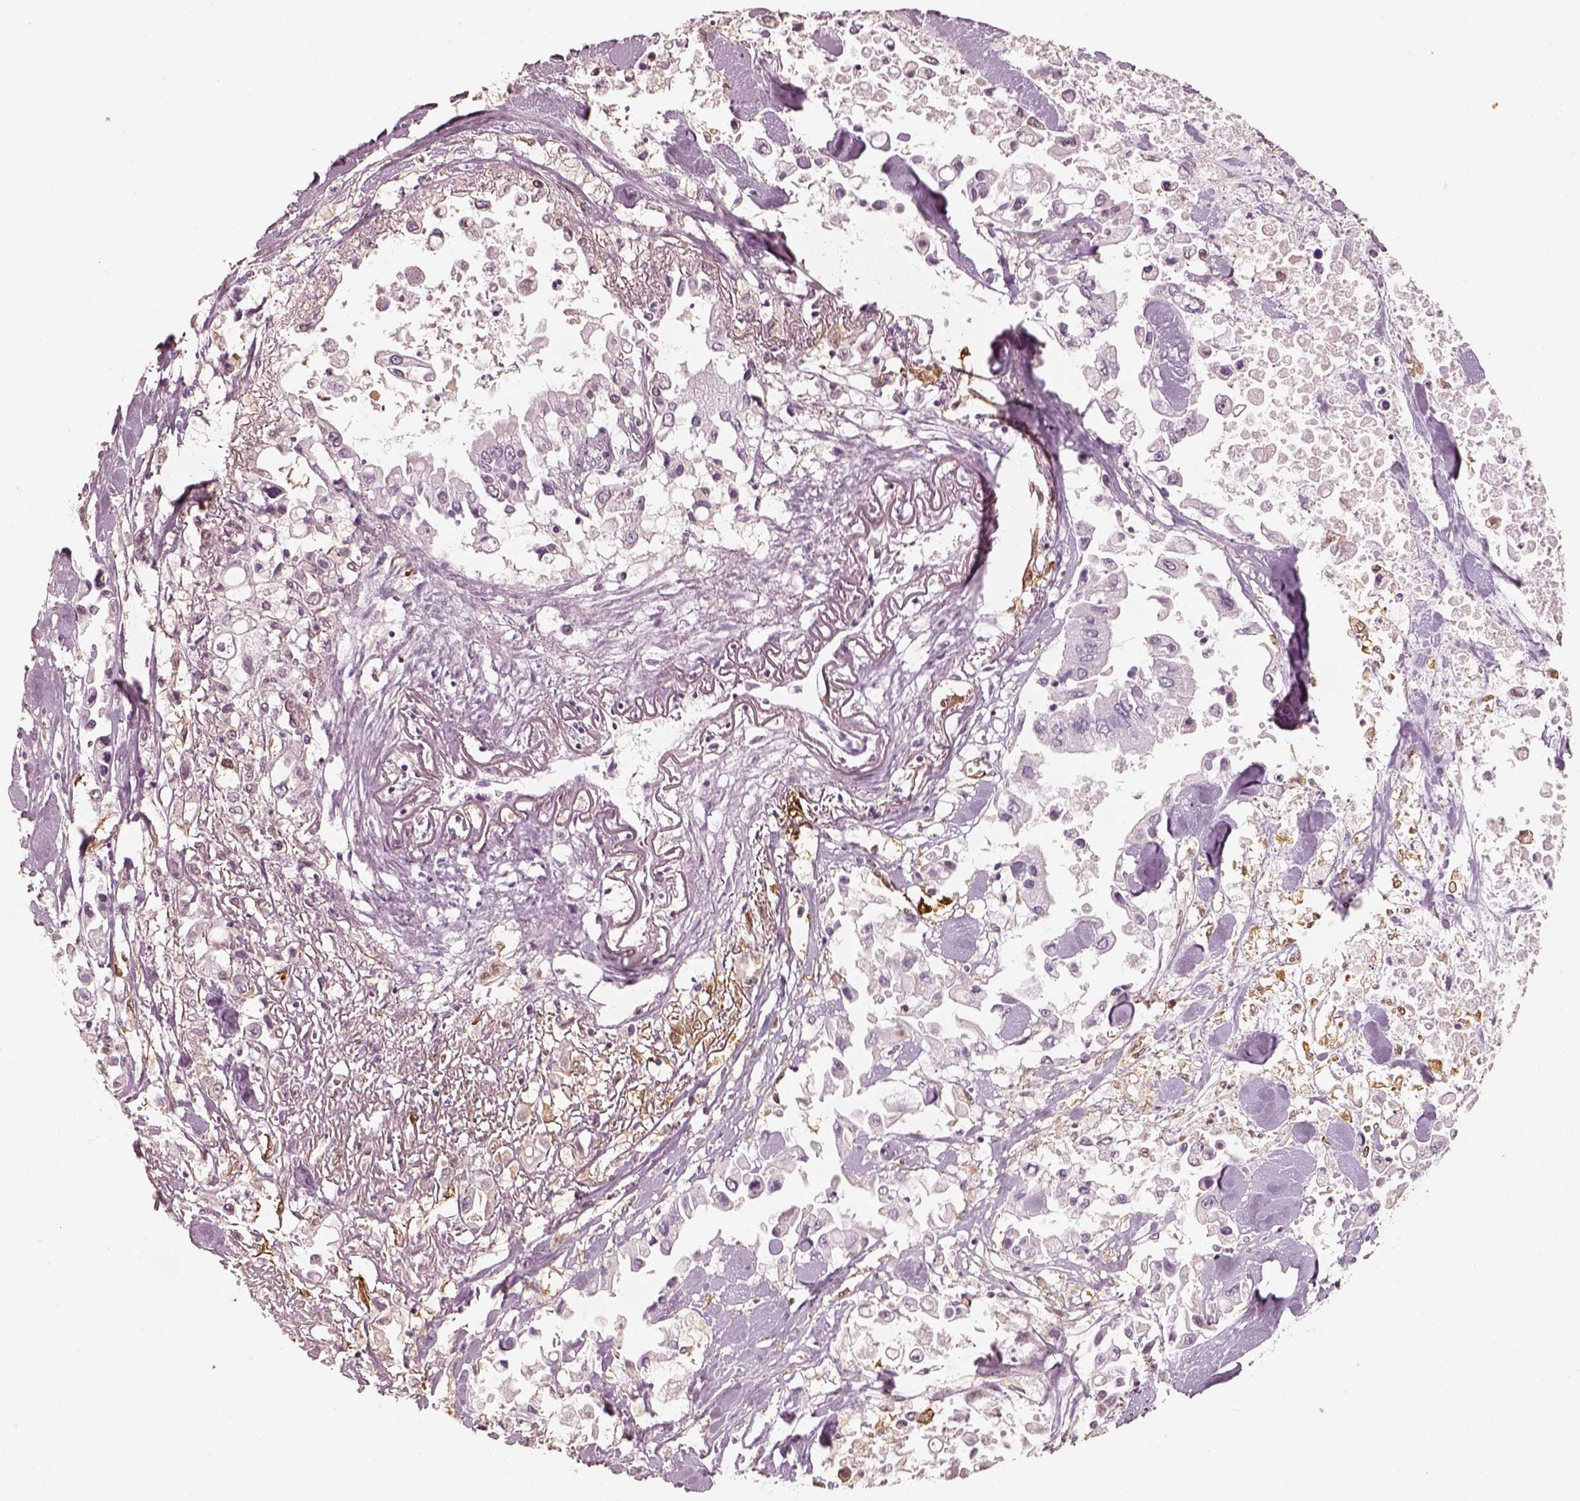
{"staining": {"intensity": "negative", "quantity": "none", "location": "none"}, "tissue": "pancreatic cancer", "cell_type": "Tumor cells", "image_type": "cancer", "snomed": [{"axis": "morphology", "description": "Adenocarcinoma, NOS"}, {"axis": "topography", "description": "Pancreas"}], "caption": "Tumor cells show no significant expression in pancreatic adenocarcinoma.", "gene": "FSCN1", "patient": {"sex": "female", "age": 83}}